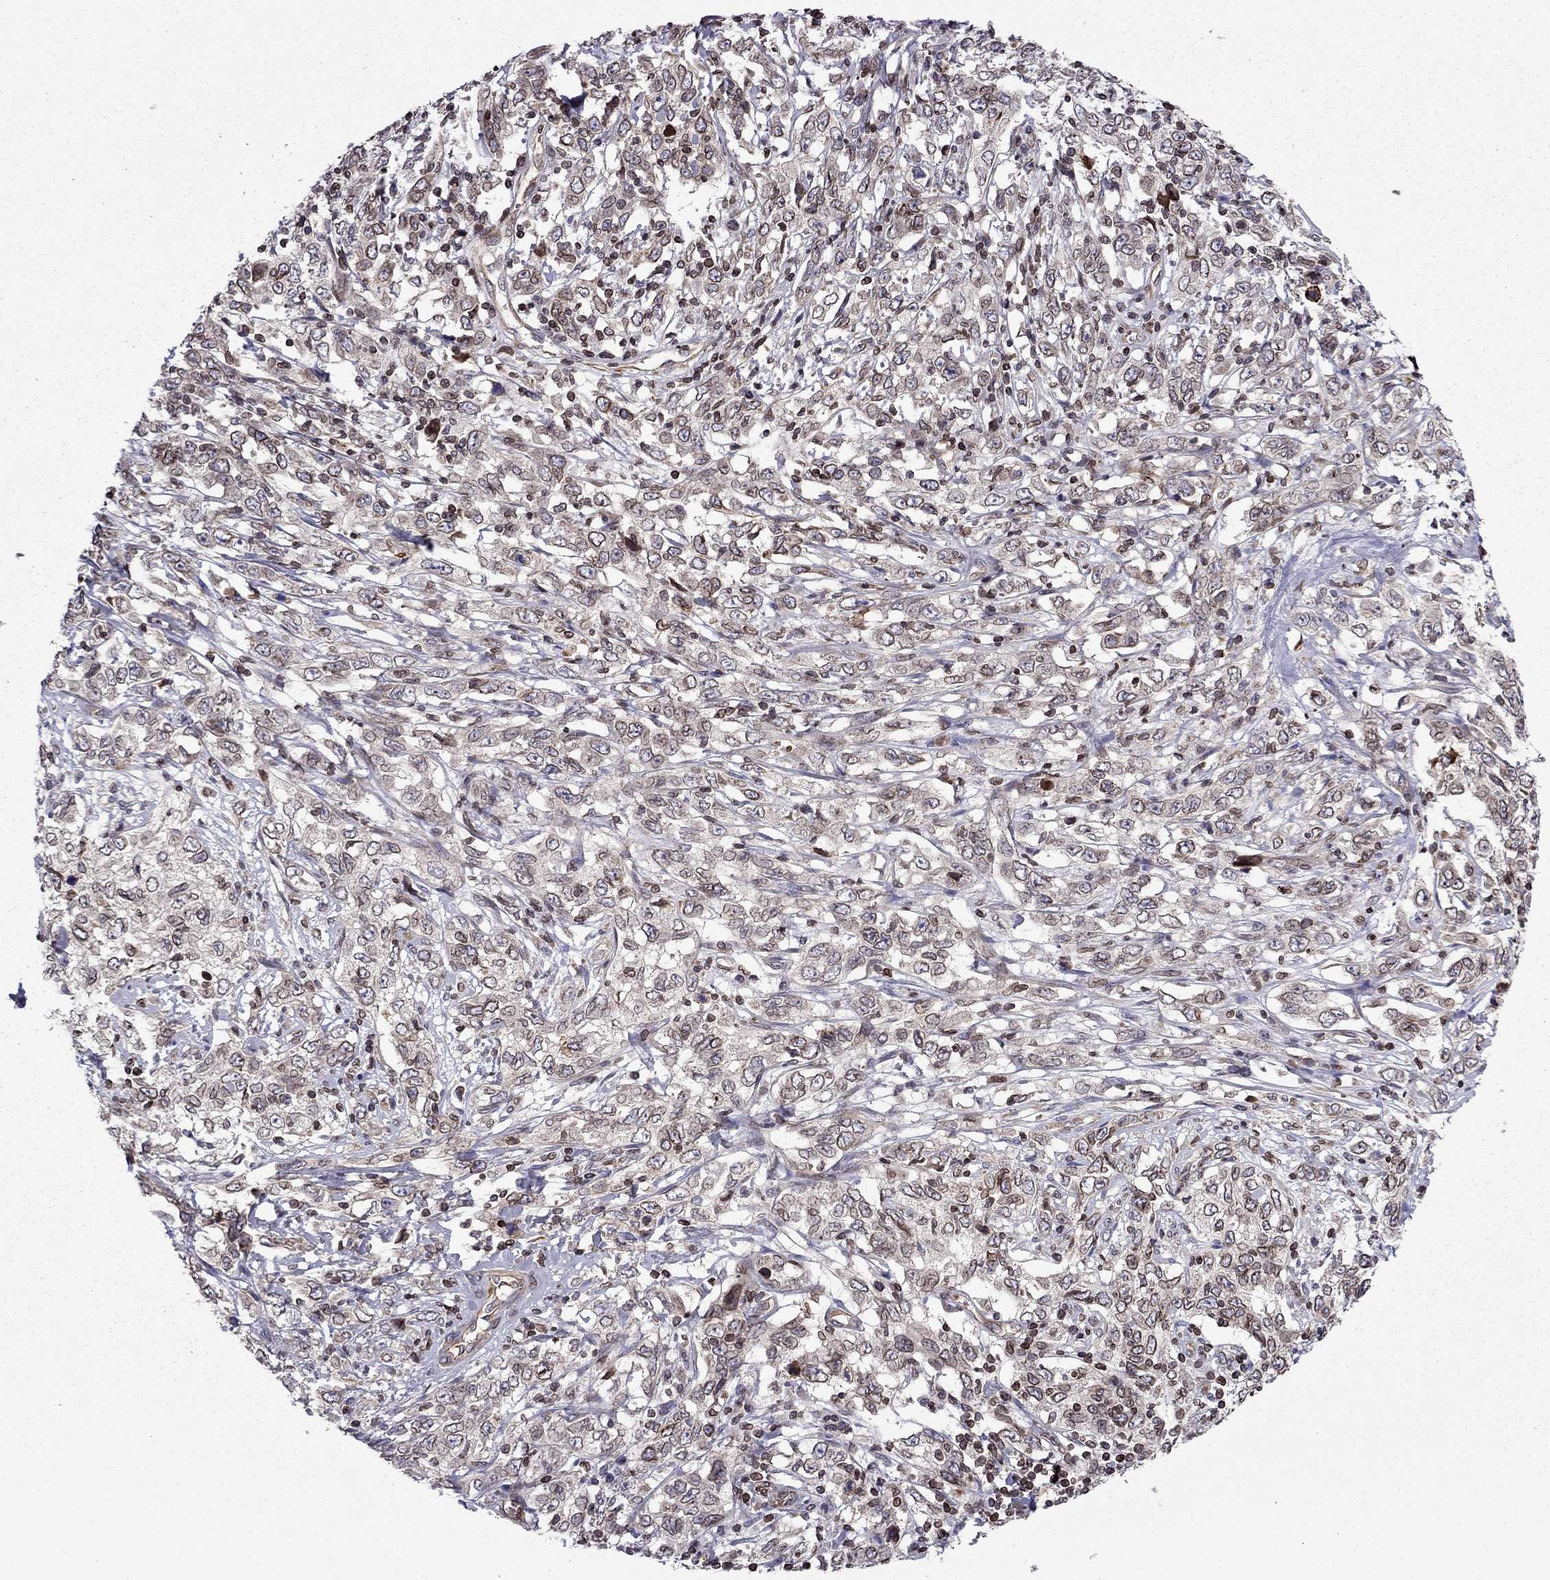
{"staining": {"intensity": "negative", "quantity": "none", "location": "none"}, "tissue": "cervical cancer", "cell_type": "Tumor cells", "image_type": "cancer", "snomed": [{"axis": "morphology", "description": "Adenocarcinoma, NOS"}, {"axis": "topography", "description": "Cervix"}], "caption": "This is an immunohistochemistry image of human cervical cancer. There is no expression in tumor cells.", "gene": "CDC42BPA", "patient": {"sex": "female", "age": 40}}